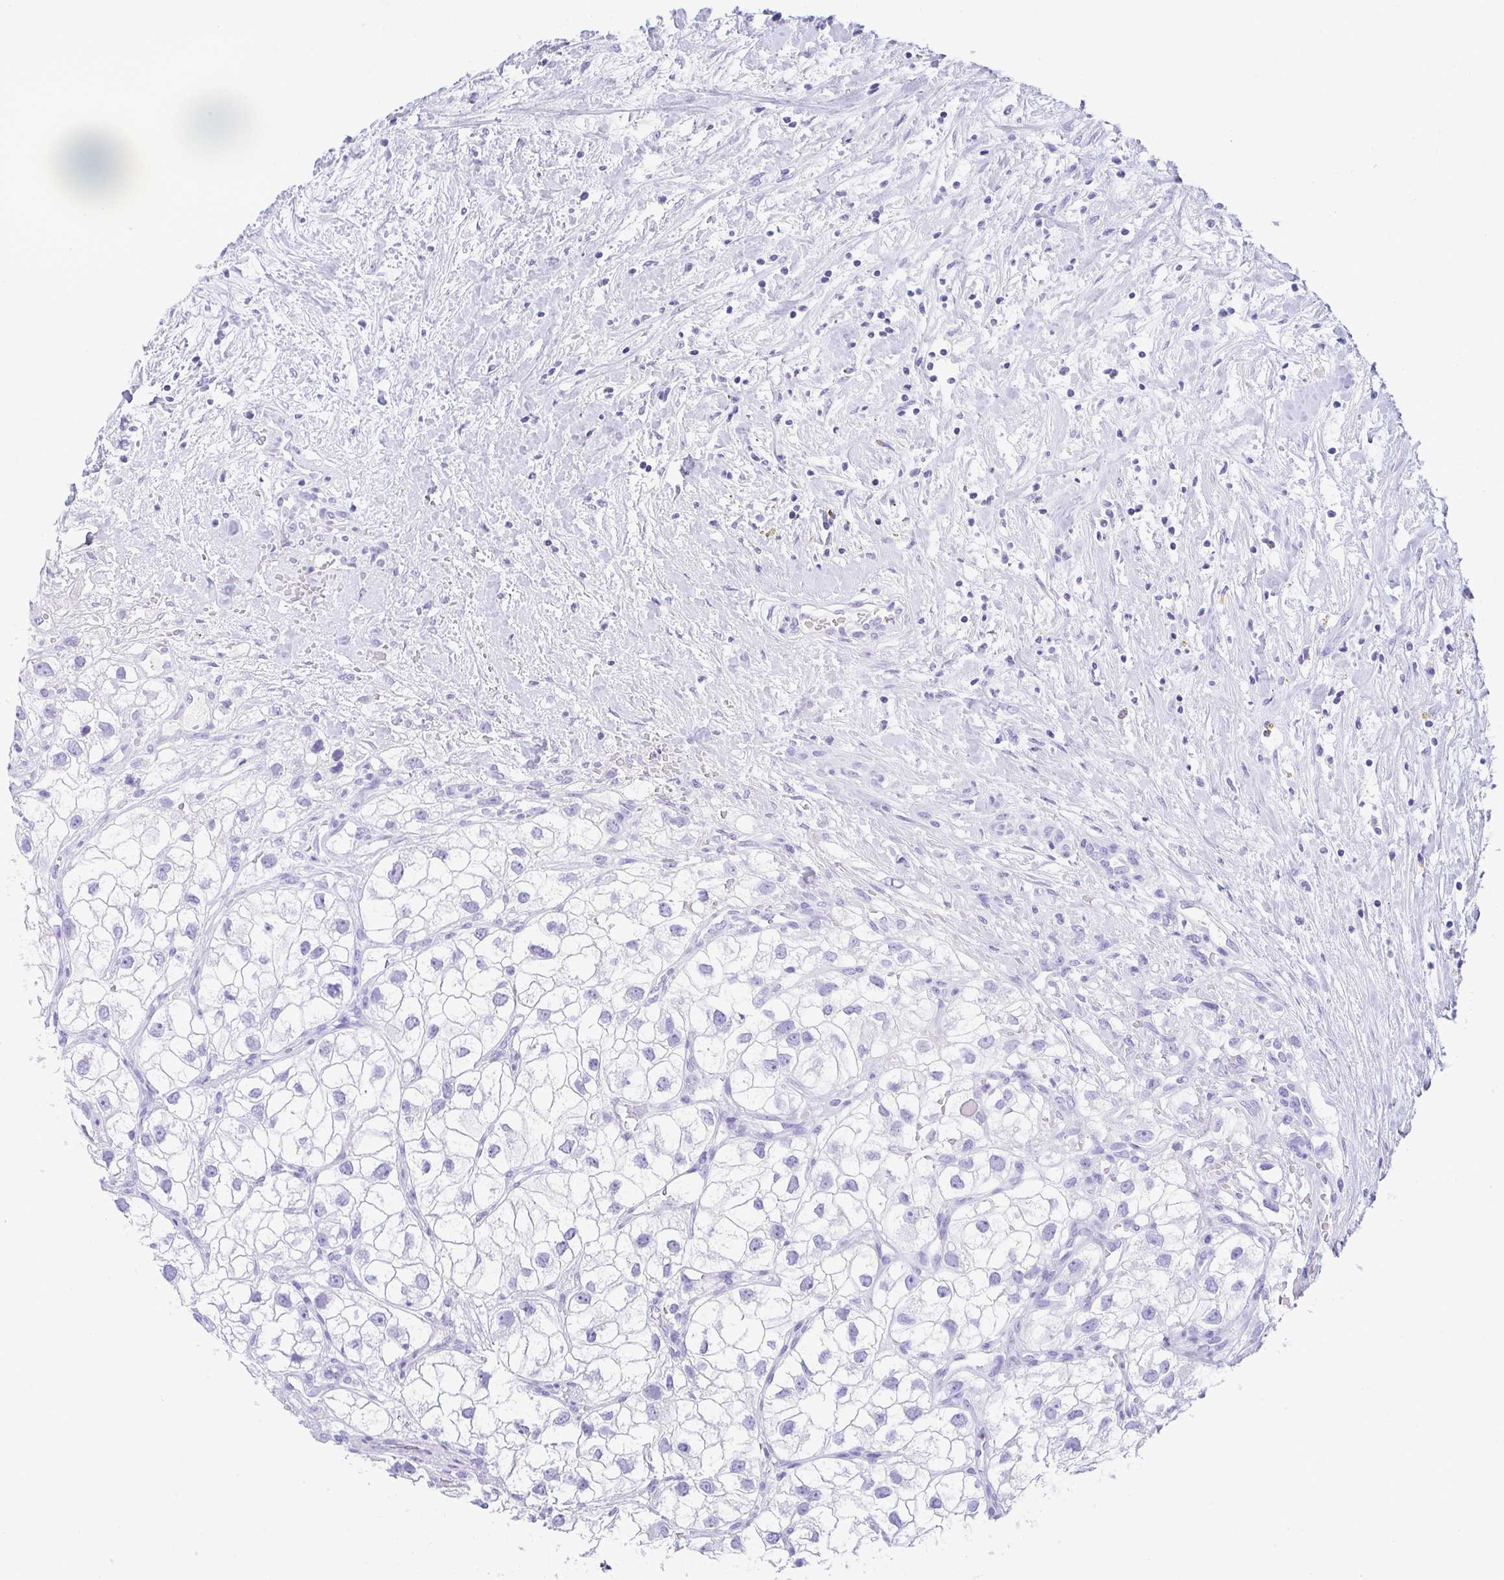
{"staining": {"intensity": "negative", "quantity": "none", "location": "none"}, "tissue": "renal cancer", "cell_type": "Tumor cells", "image_type": "cancer", "snomed": [{"axis": "morphology", "description": "Adenocarcinoma, NOS"}, {"axis": "topography", "description": "Kidney"}], "caption": "A high-resolution micrograph shows immunohistochemistry staining of renal cancer (adenocarcinoma), which exhibits no significant expression in tumor cells.", "gene": "CPA1", "patient": {"sex": "male", "age": 59}}